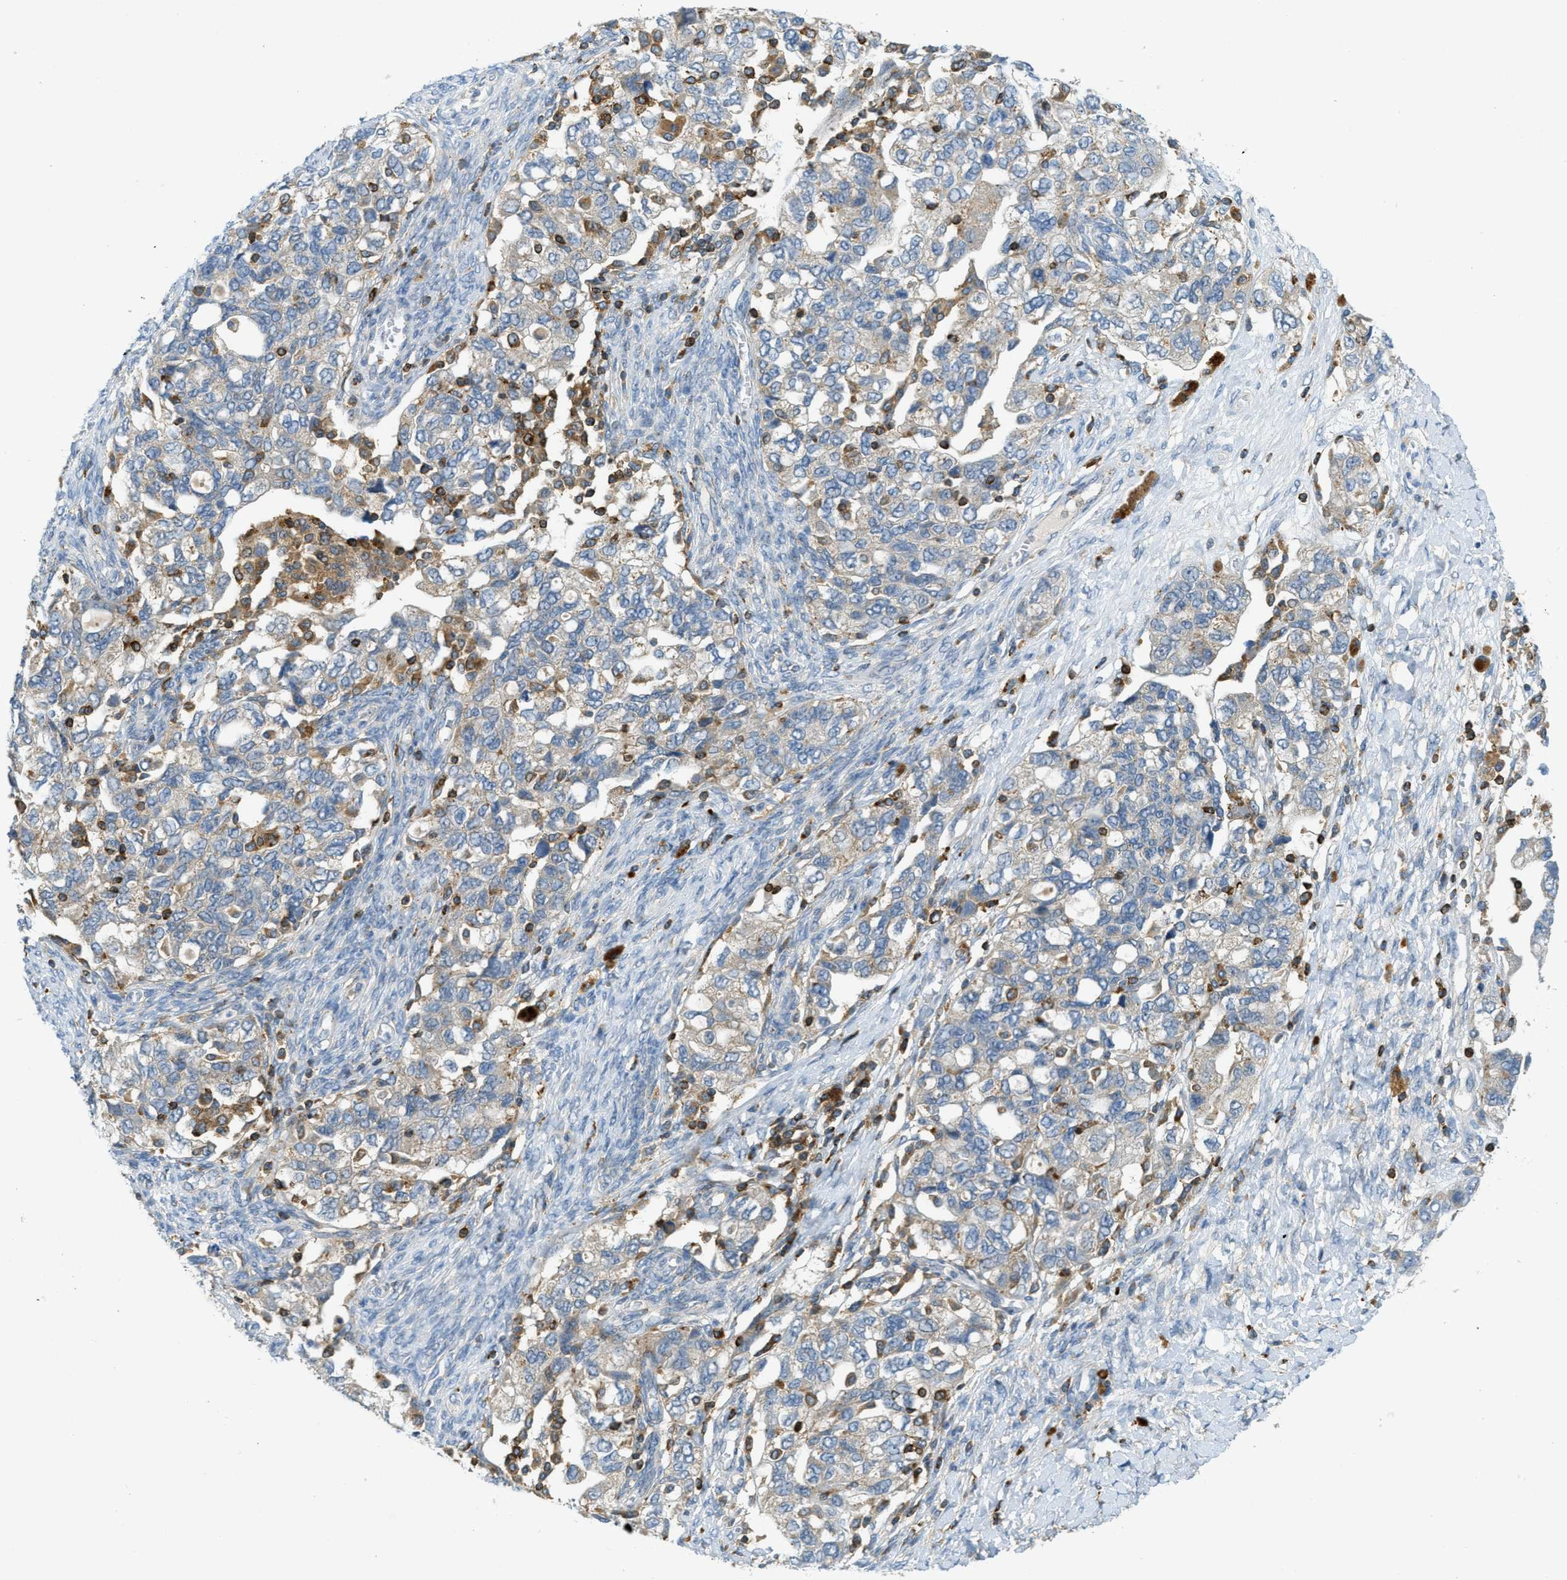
{"staining": {"intensity": "weak", "quantity": "<25%", "location": "cytoplasmic/membranous"}, "tissue": "ovarian cancer", "cell_type": "Tumor cells", "image_type": "cancer", "snomed": [{"axis": "morphology", "description": "Carcinoma, NOS"}, {"axis": "morphology", "description": "Cystadenocarcinoma, serous, NOS"}, {"axis": "topography", "description": "Ovary"}], "caption": "This is an immunohistochemistry (IHC) micrograph of human ovarian cancer. There is no staining in tumor cells.", "gene": "PLBD2", "patient": {"sex": "female", "age": 69}}